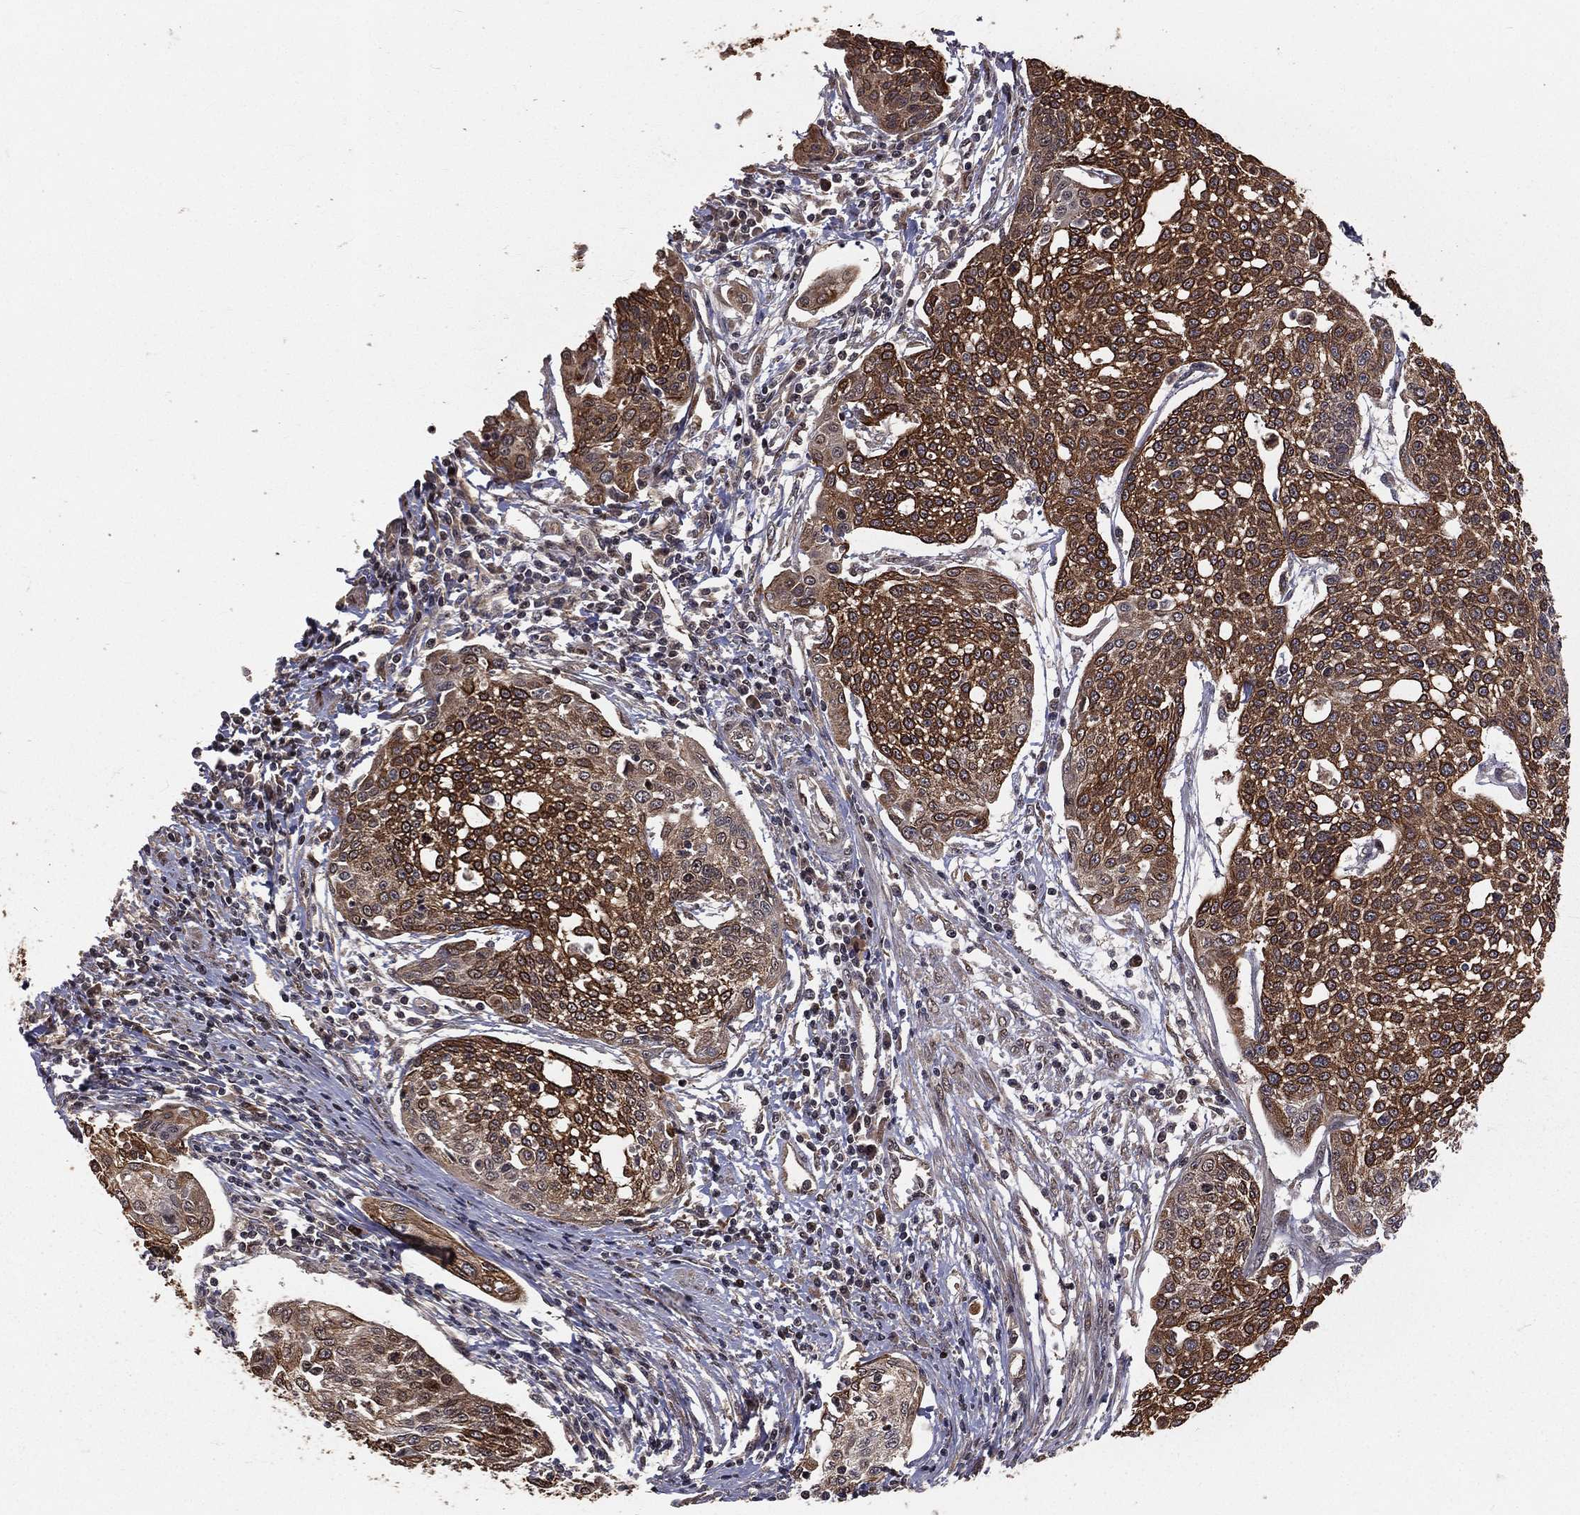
{"staining": {"intensity": "strong", "quantity": ">75%", "location": "cytoplasmic/membranous"}, "tissue": "cervical cancer", "cell_type": "Tumor cells", "image_type": "cancer", "snomed": [{"axis": "morphology", "description": "Squamous cell carcinoma, NOS"}, {"axis": "topography", "description": "Cervix"}], "caption": "This histopathology image demonstrates immunohistochemistry staining of human cervical squamous cell carcinoma, with high strong cytoplasmic/membranous expression in about >75% of tumor cells.", "gene": "MAPK1", "patient": {"sex": "female", "age": 34}}